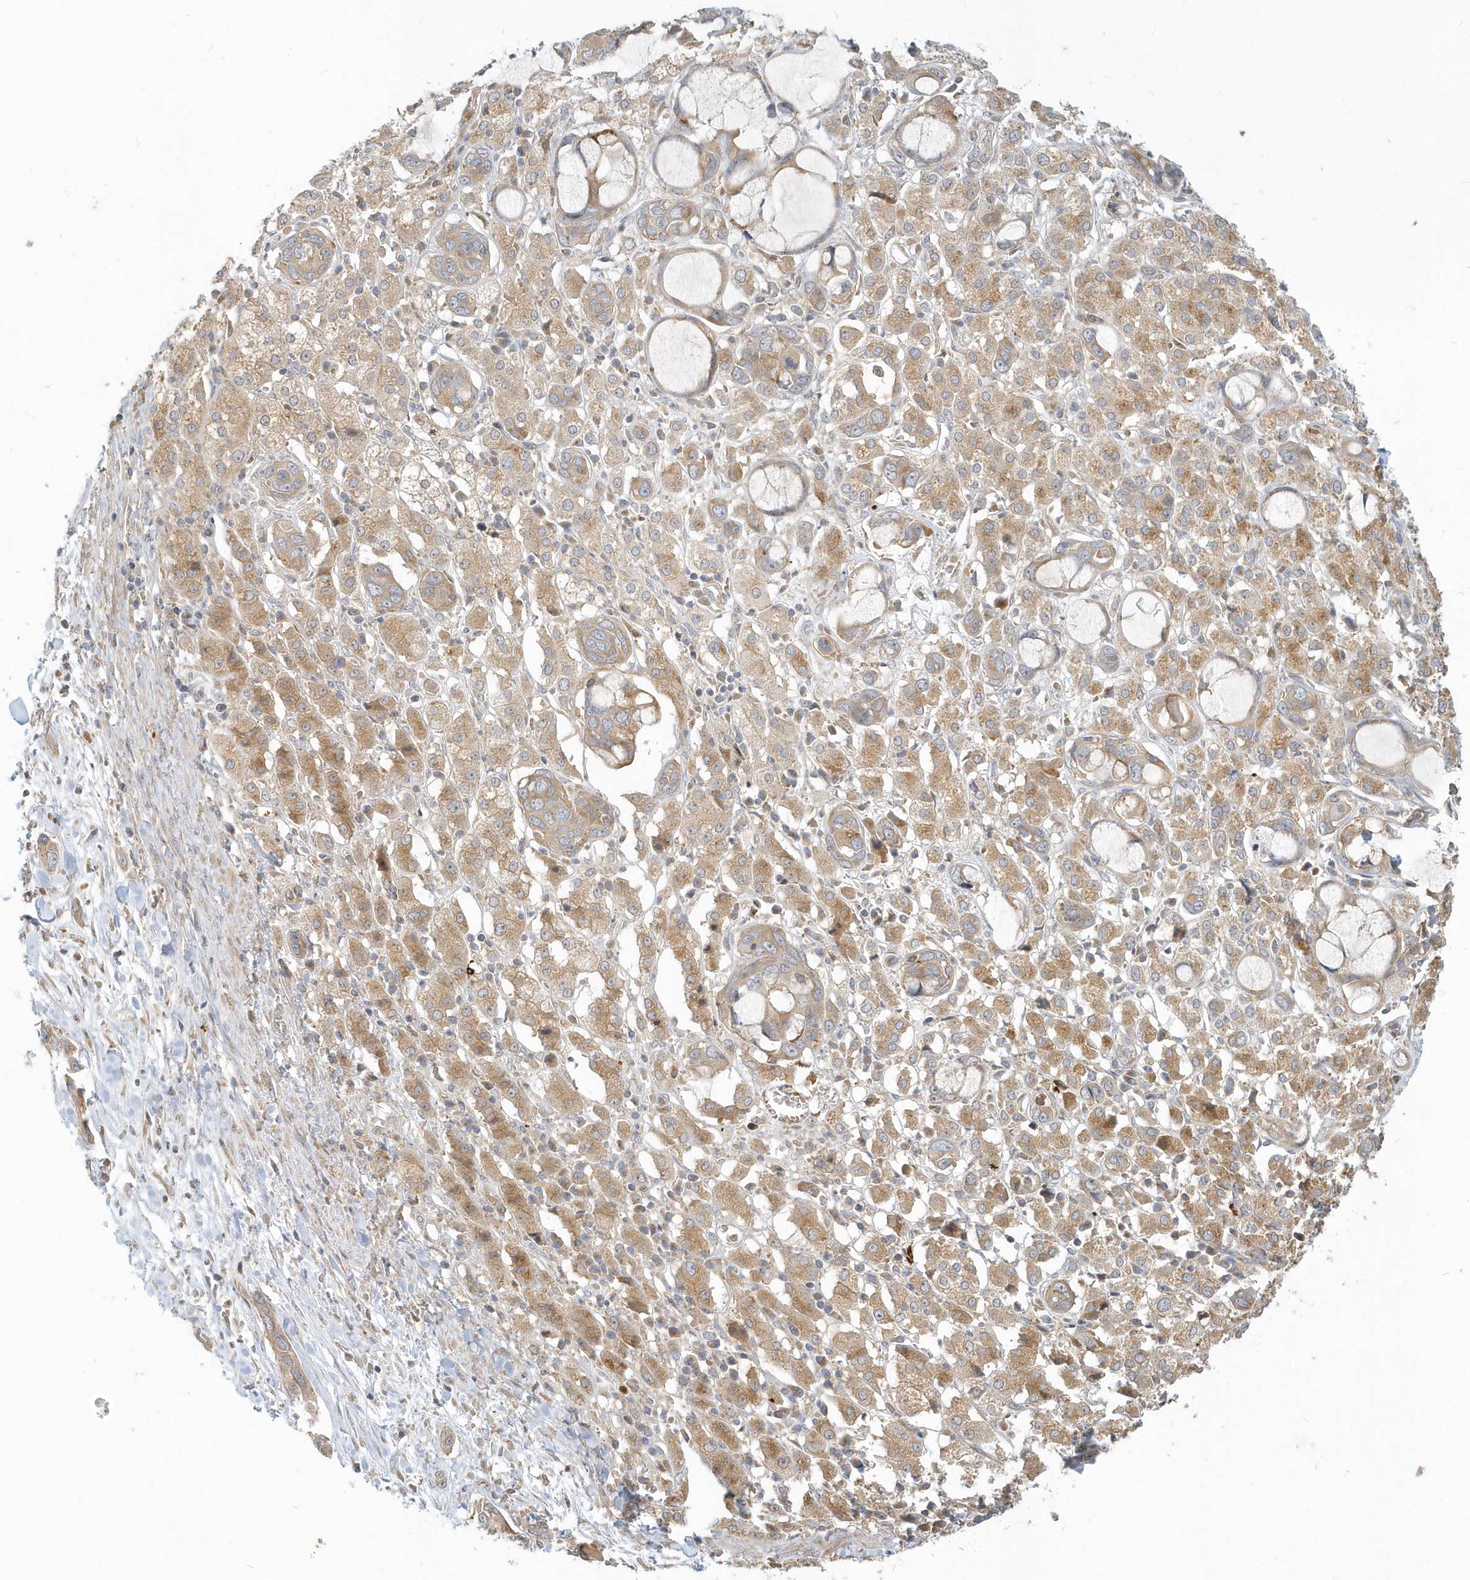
{"staining": {"intensity": "moderate", "quantity": ">75%", "location": "cytoplasmic/membranous"}, "tissue": "pancreatic cancer", "cell_type": "Tumor cells", "image_type": "cancer", "snomed": [{"axis": "morphology", "description": "Adenocarcinoma, NOS"}, {"axis": "topography", "description": "Pancreas"}], "caption": "About >75% of tumor cells in human pancreatic adenocarcinoma exhibit moderate cytoplasmic/membranous protein positivity as visualized by brown immunohistochemical staining.", "gene": "NAPB", "patient": {"sex": "female", "age": 60}}